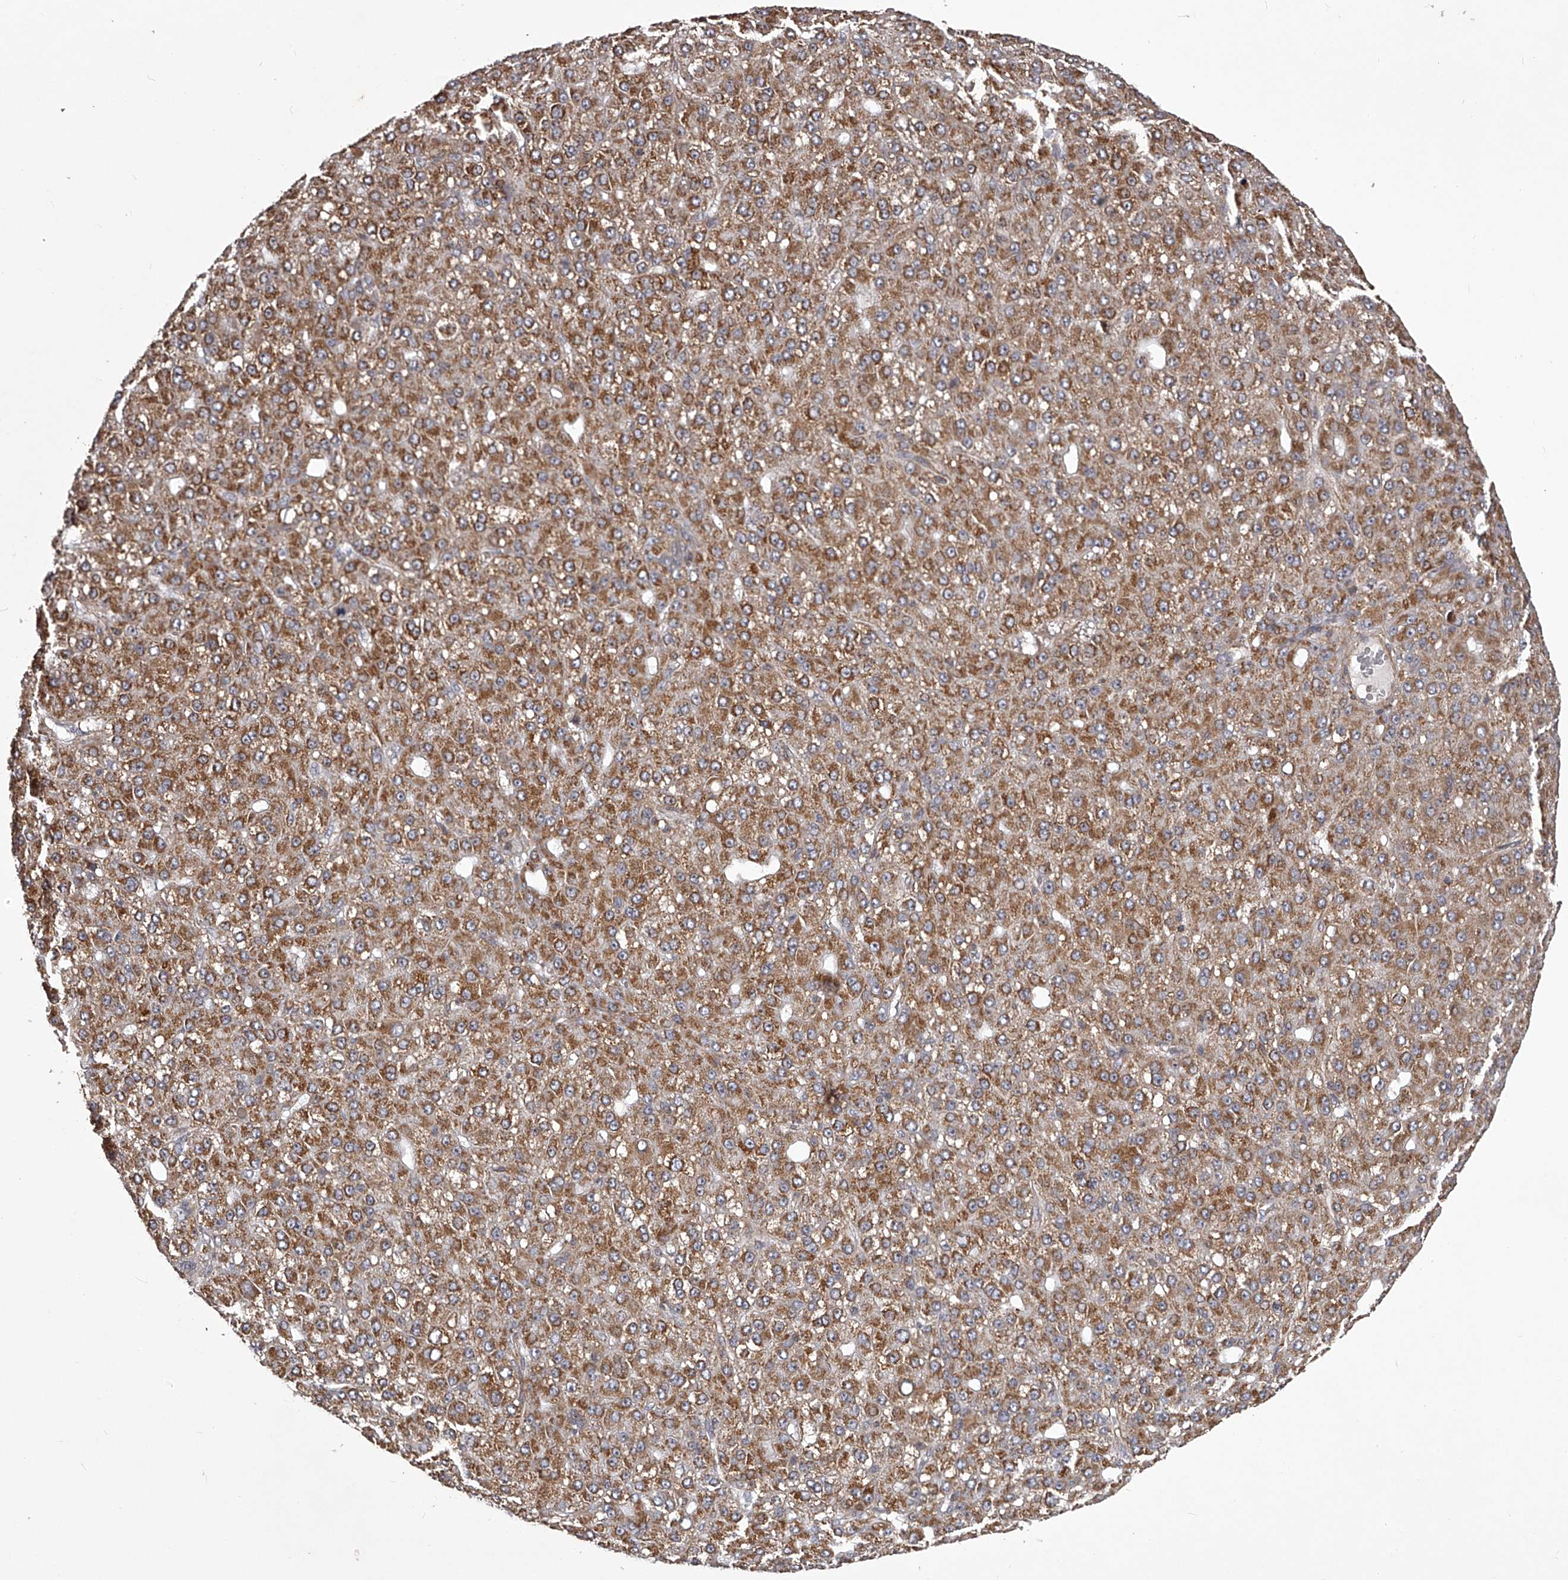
{"staining": {"intensity": "moderate", "quantity": ">75%", "location": "cytoplasmic/membranous"}, "tissue": "liver cancer", "cell_type": "Tumor cells", "image_type": "cancer", "snomed": [{"axis": "morphology", "description": "Carcinoma, Hepatocellular, NOS"}, {"axis": "topography", "description": "Liver"}], "caption": "Immunohistochemistry histopathology image of human liver cancer stained for a protein (brown), which displays medium levels of moderate cytoplasmic/membranous expression in about >75% of tumor cells.", "gene": "RRP36", "patient": {"sex": "male", "age": 67}}